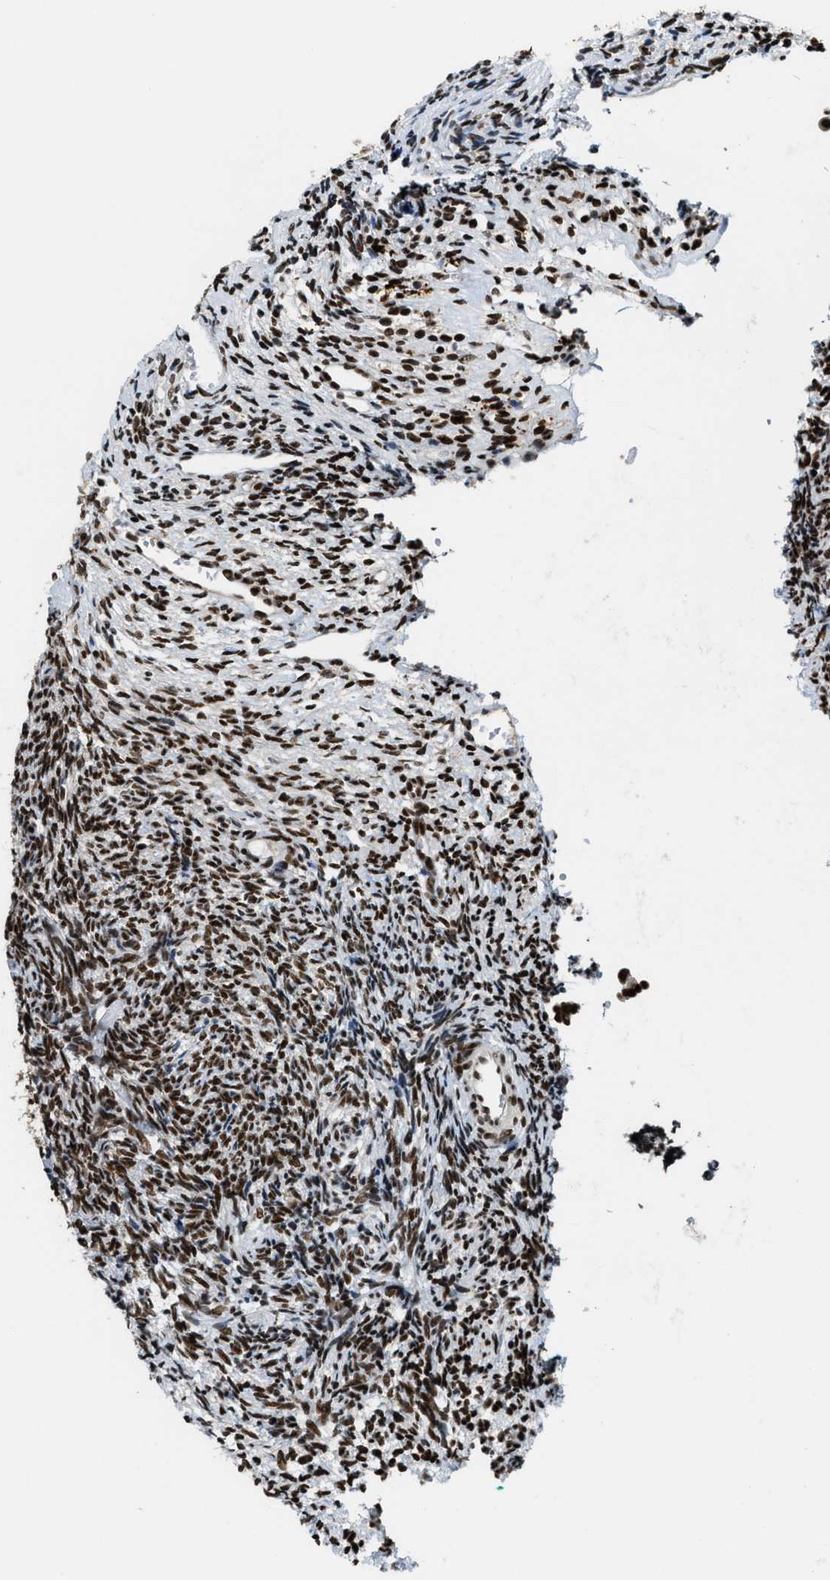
{"staining": {"intensity": "strong", "quantity": ">75%", "location": "nuclear"}, "tissue": "ovary", "cell_type": "Ovarian stroma cells", "image_type": "normal", "snomed": [{"axis": "morphology", "description": "Normal tissue, NOS"}, {"axis": "topography", "description": "Ovary"}], "caption": "Brown immunohistochemical staining in normal ovary exhibits strong nuclear positivity in approximately >75% of ovarian stroma cells.", "gene": "NUMA1", "patient": {"sex": "female", "age": 41}}